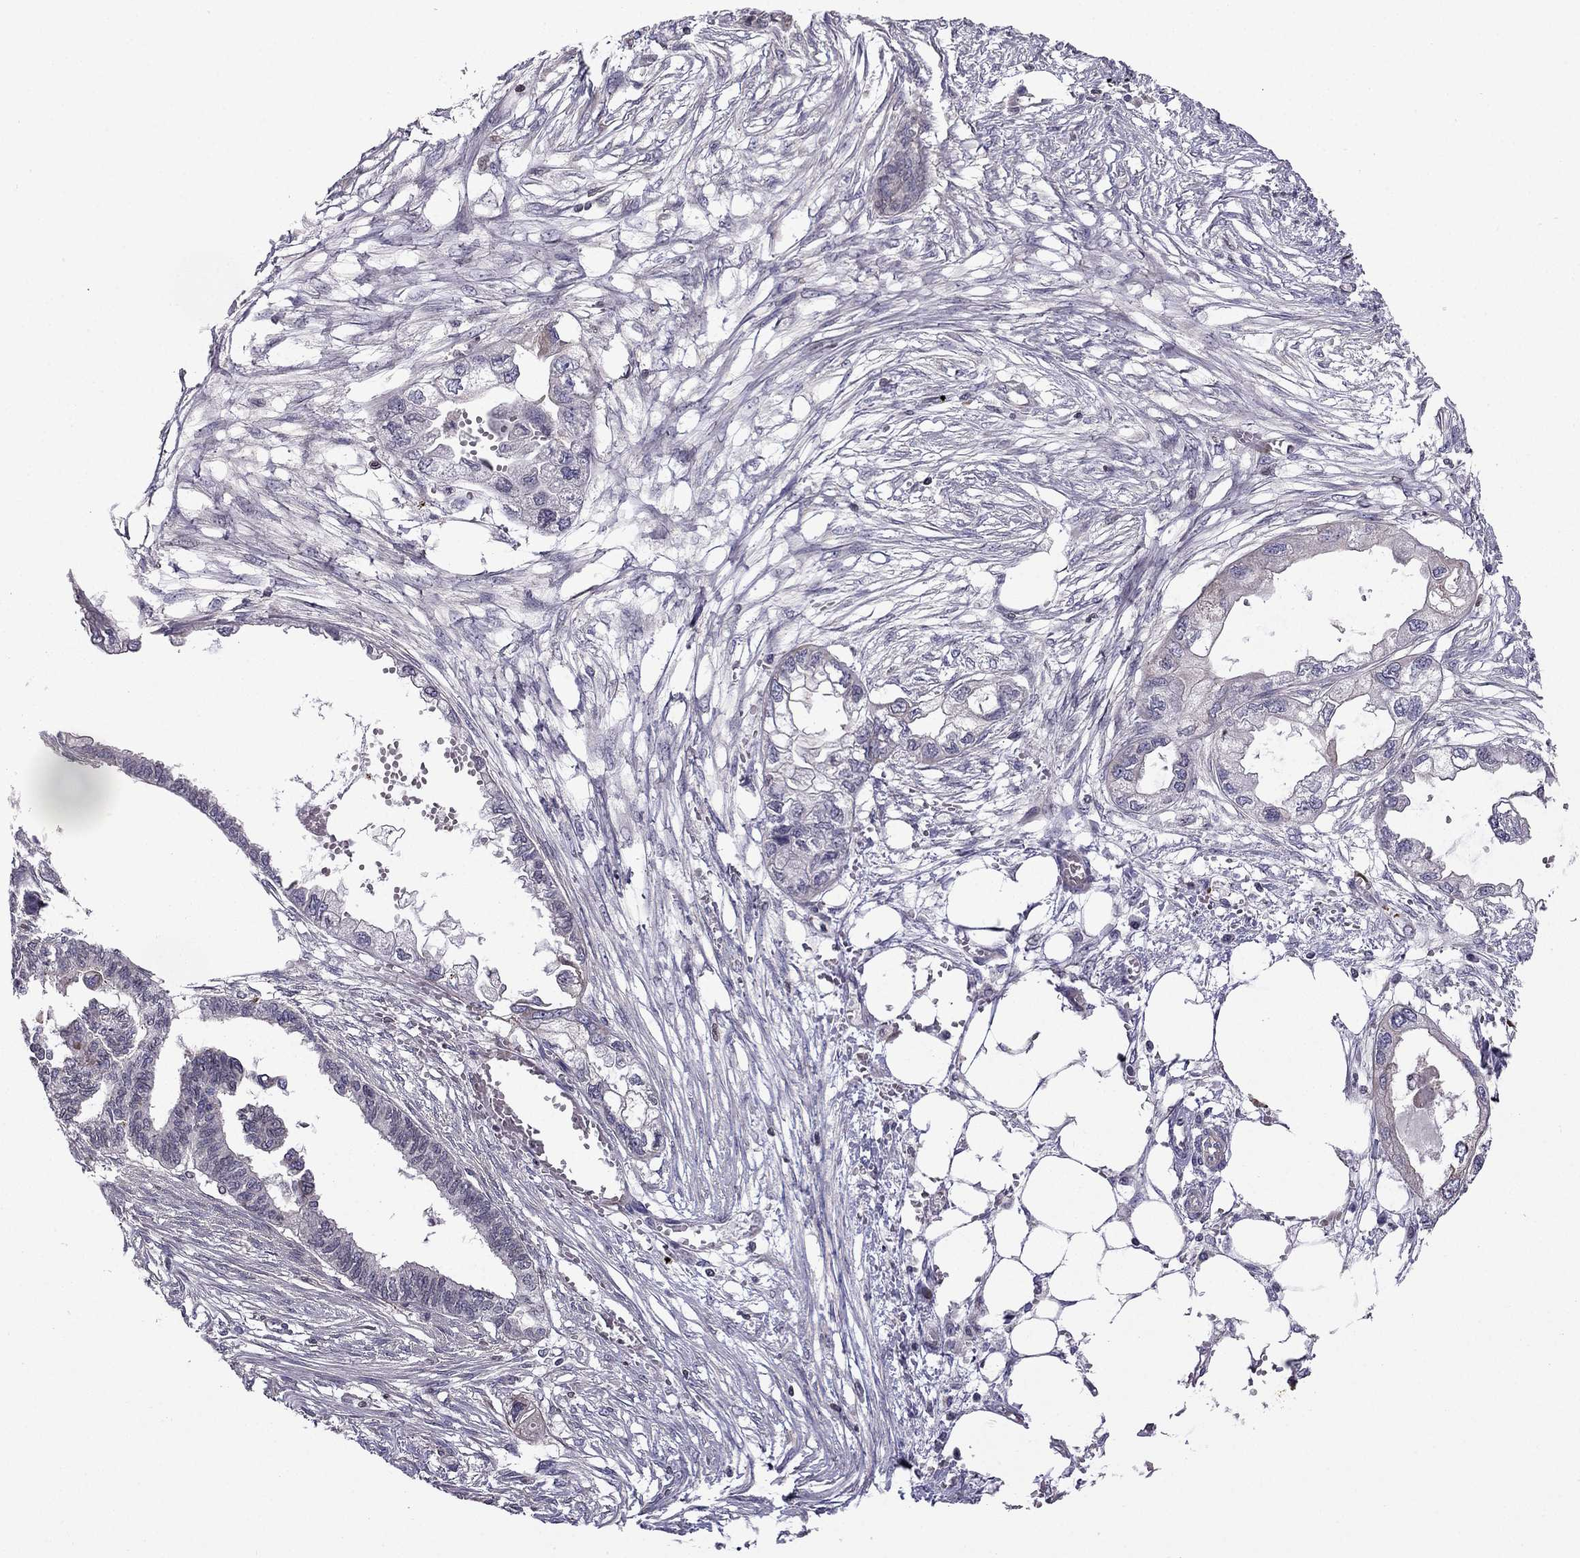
{"staining": {"intensity": "negative", "quantity": "none", "location": "none"}, "tissue": "endometrial cancer", "cell_type": "Tumor cells", "image_type": "cancer", "snomed": [{"axis": "morphology", "description": "Adenocarcinoma, NOS"}, {"axis": "morphology", "description": "Adenocarcinoma, metastatic, NOS"}, {"axis": "topography", "description": "Adipose tissue"}, {"axis": "topography", "description": "Endometrium"}], "caption": "Immunohistochemical staining of endometrial cancer shows no significant expression in tumor cells. (DAB (3,3'-diaminobenzidine) immunohistochemistry, high magnification).", "gene": "CDC42BPA", "patient": {"sex": "female", "age": 67}}